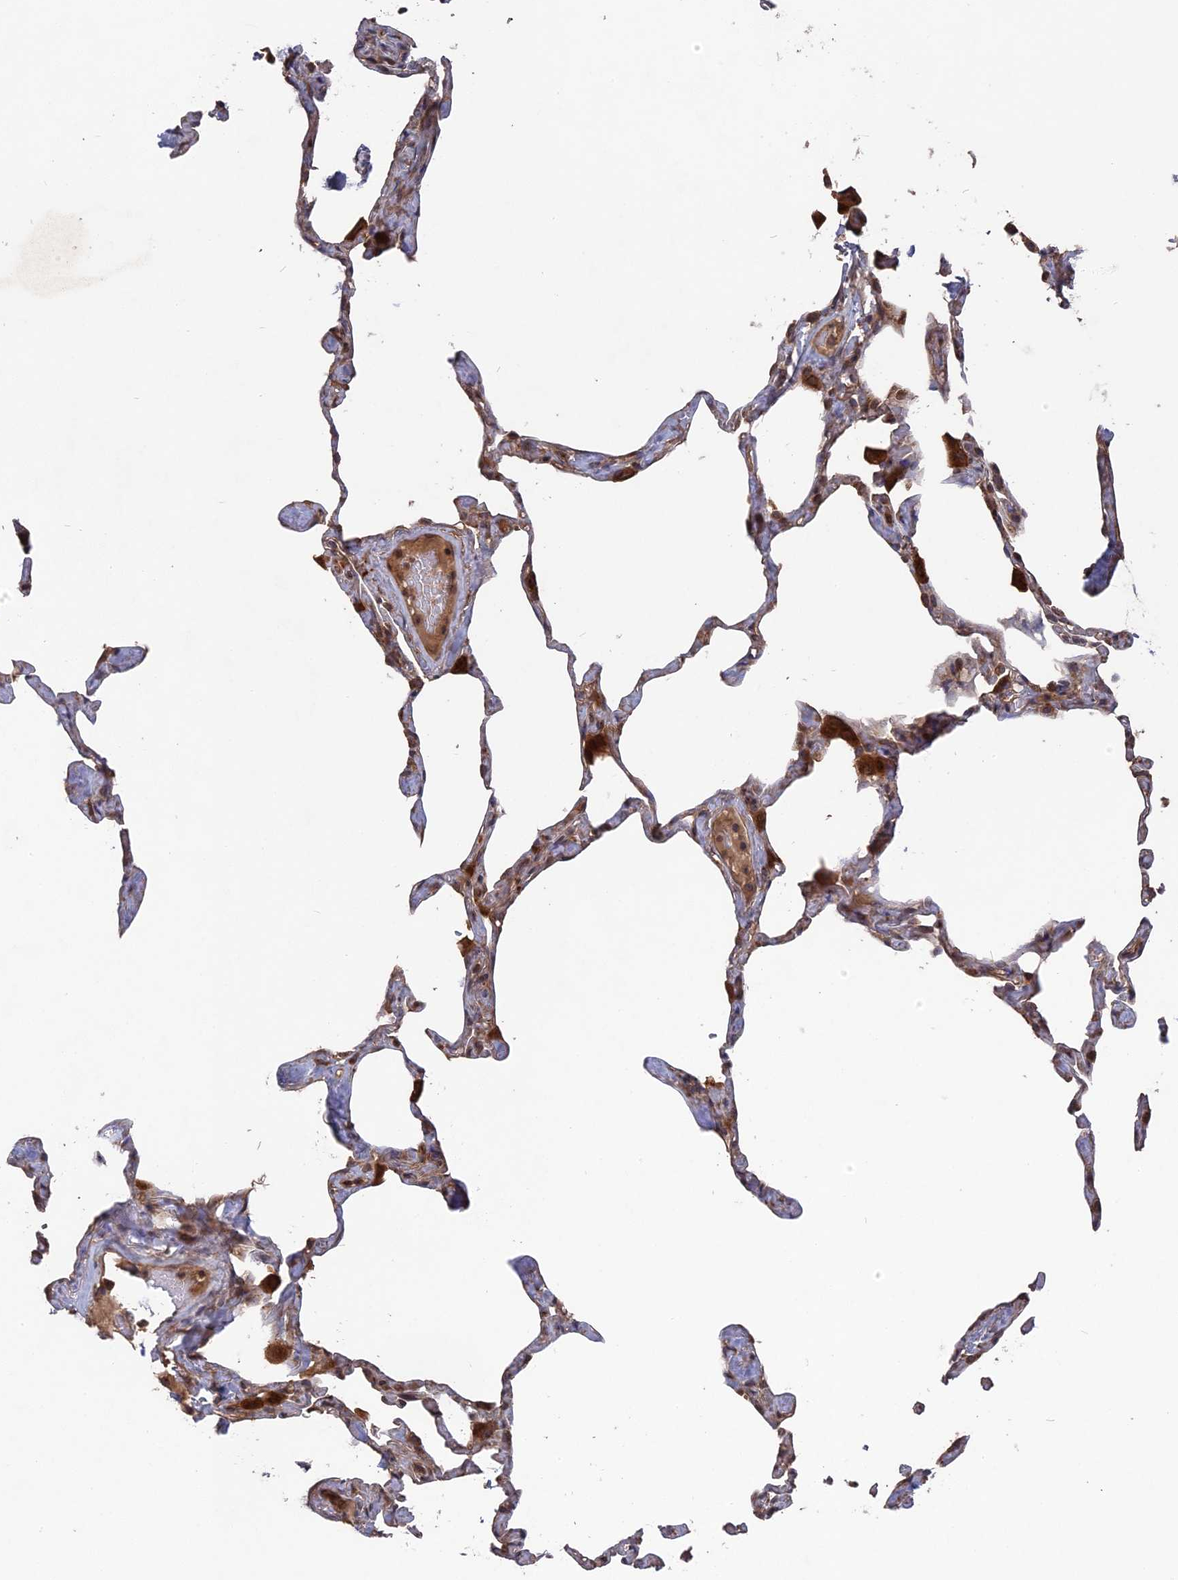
{"staining": {"intensity": "weak", "quantity": "25%-75%", "location": "cytoplasmic/membranous"}, "tissue": "lung", "cell_type": "Alveolar cells", "image_type": "normal", "snomed": [{"axis": "morphology", "description": "Normal tissue, NOS"}, {"axis": "topography", "description": "Lung"}], "caption": "Immunohistochemical staining of normal lung demonstrates low levels of weak cytoplasmic/membranous staining in about 25%-75% of alveolar cells.", "gene": "DEF8", "patient": {"sex": "male", "age": 65}}